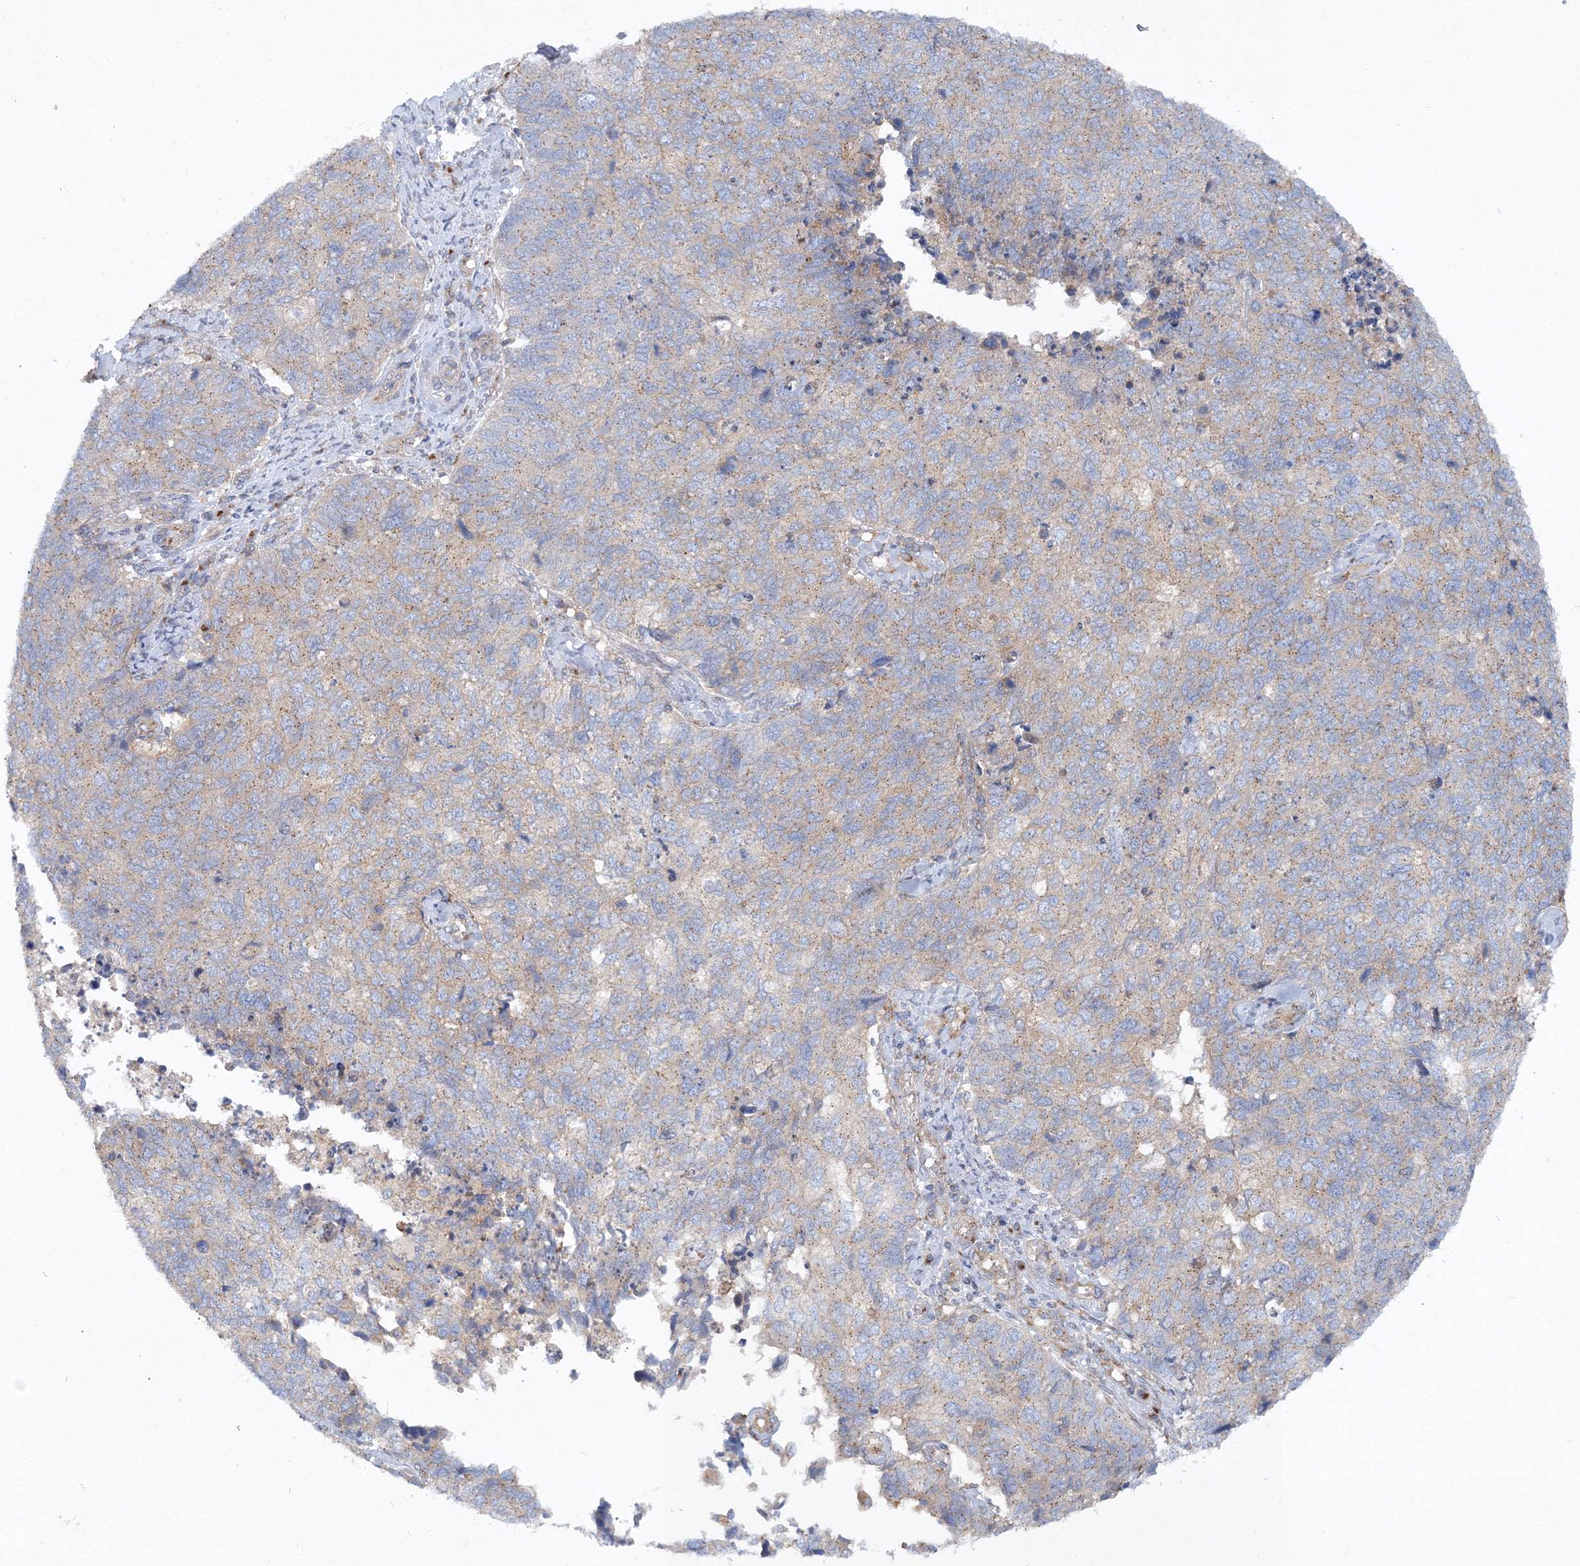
{"staining": {"intensity": "moderate", "quantity": "25%-75%", "location": "cytoplasmic/membranous"}, "tissue": "cervical cancer", "cell_type": "Tumor cells", "image_type": "cancer", "snomed": [{"axis": "morphology", "description": "Squamous cell carcinoma, NOS"}, {"axis": "topography", "description": "Cervix"}], "caption": "Brown immunohistochemical staining in human squamous cell carcinoma (cervical) demonstrates moderate cytoplasmic/membranous positivity in about 25%-75% of tumor cells.", "gene": "SEC23IP", "patient": {"sex": "female", "age": 63}}